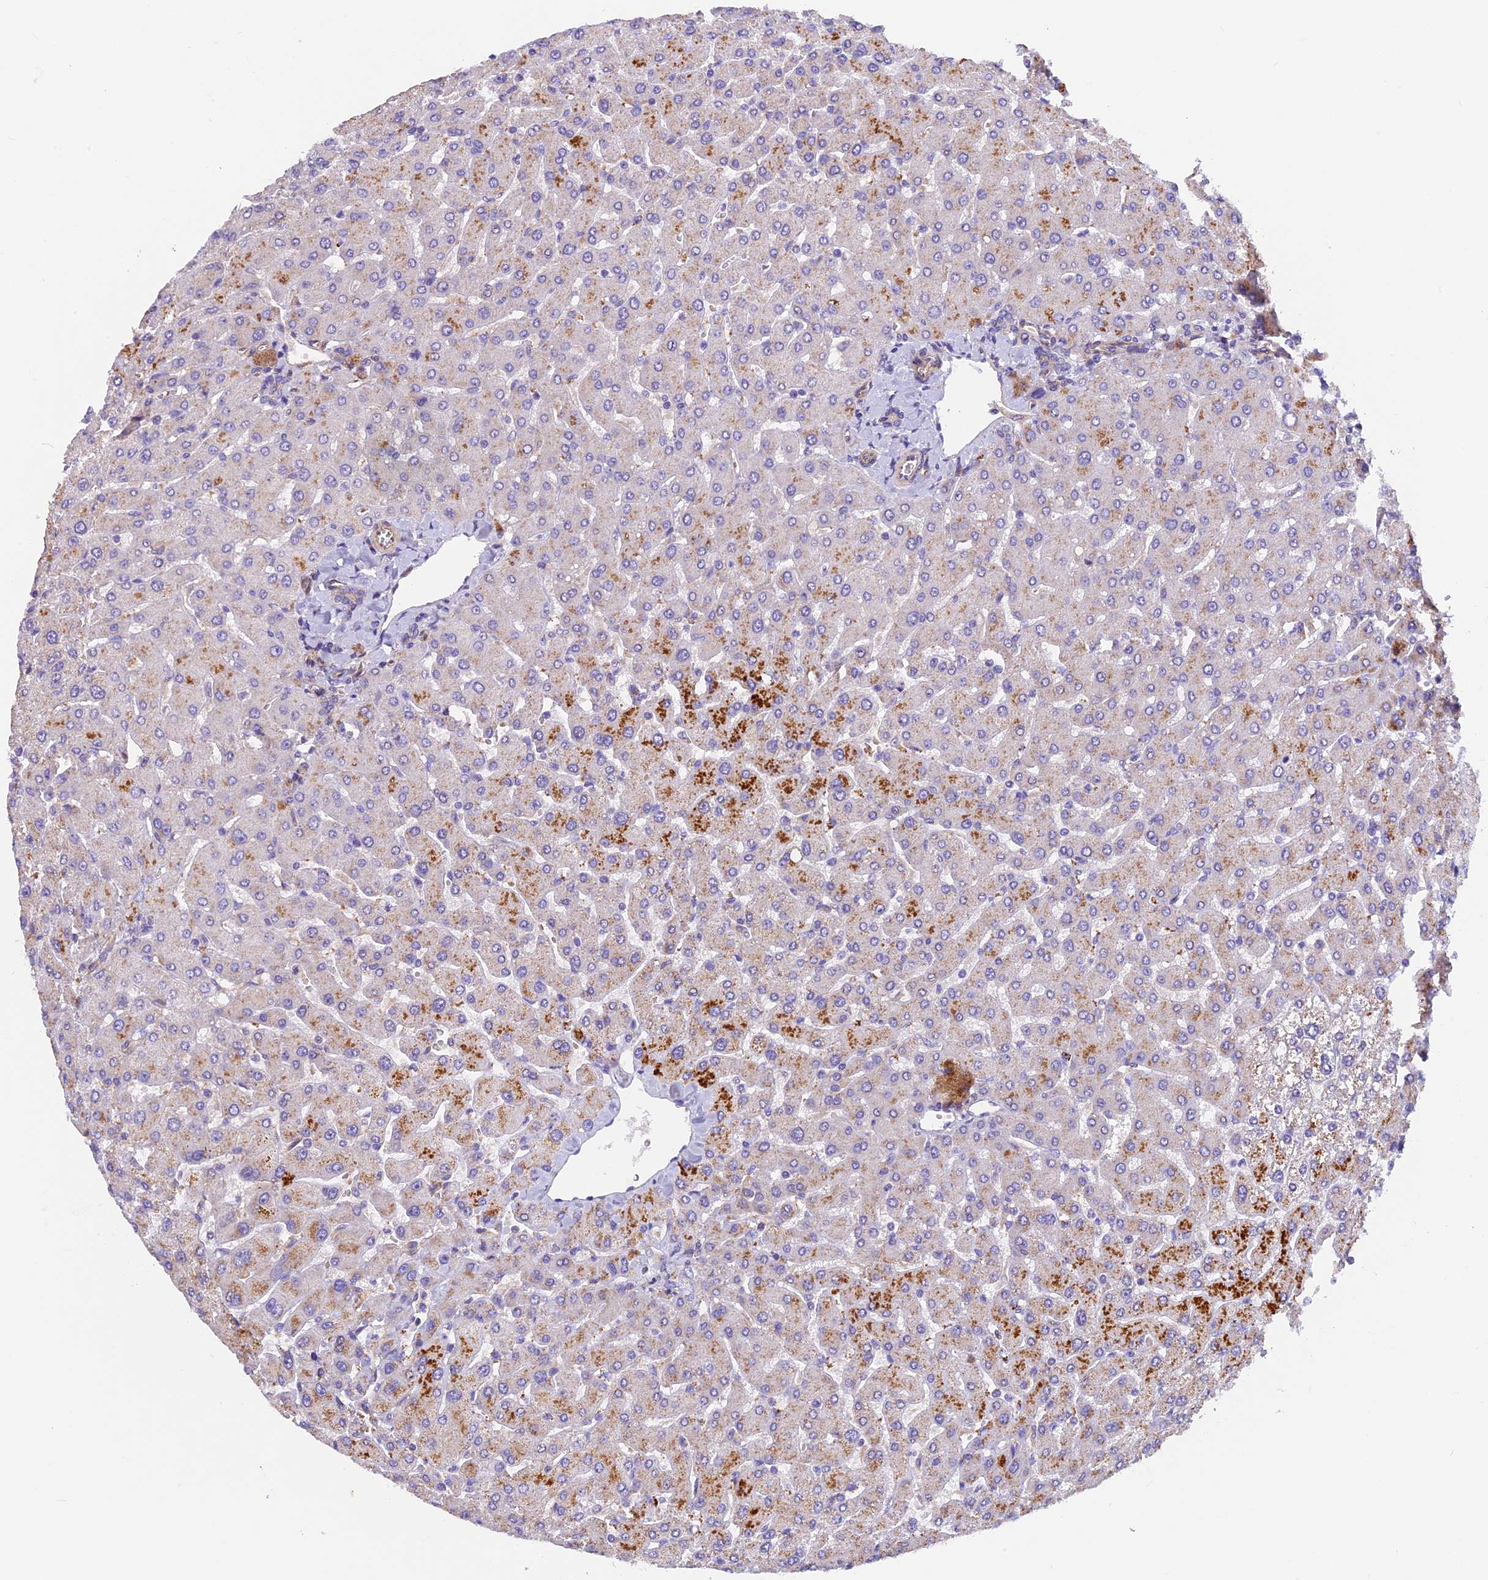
{"staining": {"intensity": "negative", "quantity": "none", "location": "none"}, "tissue": "liver", "cell_type": "Cholangiocytes", "image_type": "normal", "snomed": [{"axis": "morphology", "description": "Normal tissue, NOS"}, {"axis": "topography", "description": "Liver"}], "caption": "The image displays no significant positivity in cholangiocytes of liver. Nuclei are stained in blue.", "gene": "MED20", "patient": {"sex": "male", "age": 55}}